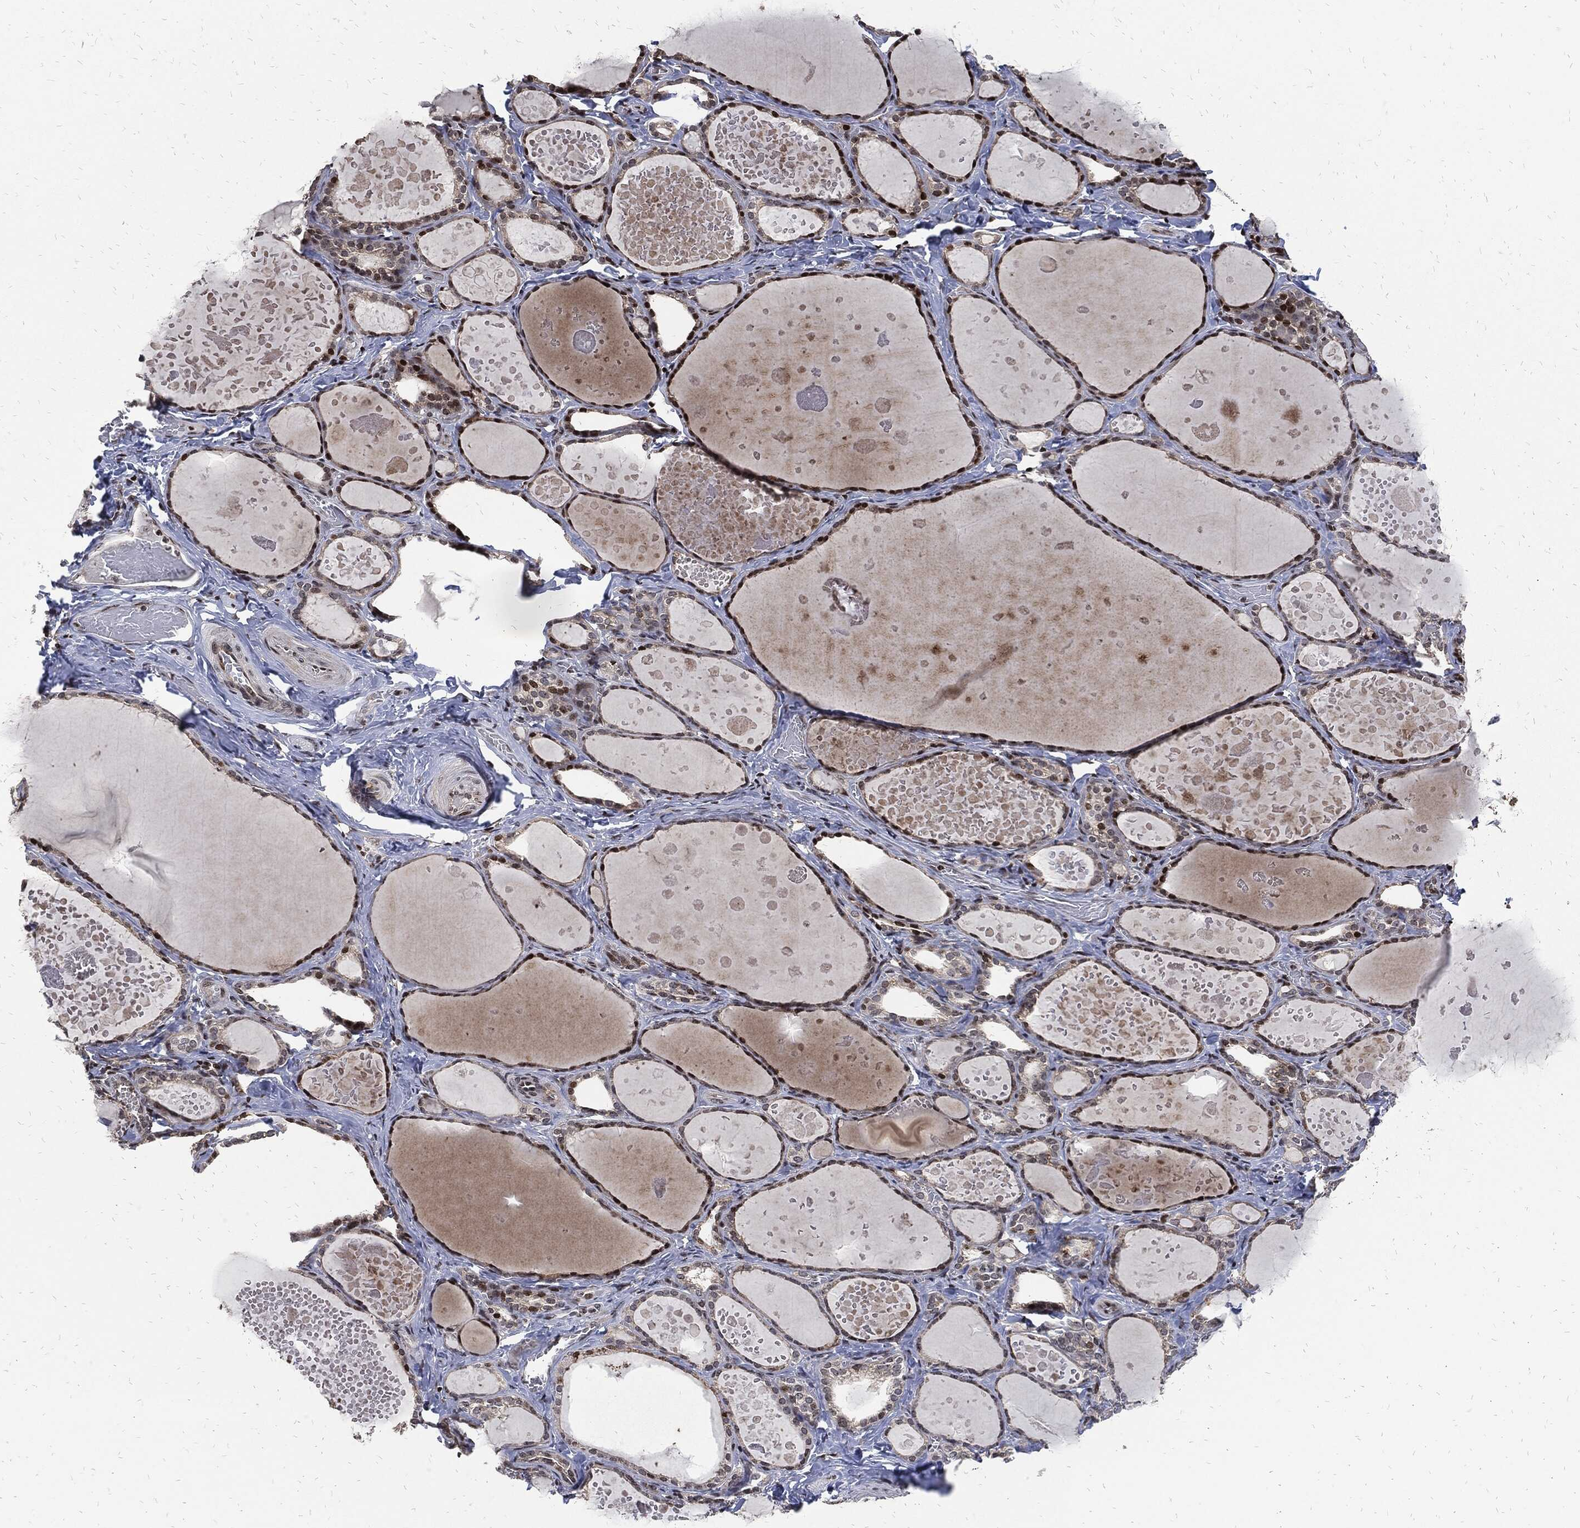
{"staining": {"intensity": "strong", "quantity": "<25%", "location": "nuclear"}, "tissue": "thyroid gland", "cell_type": "Glandular cells", "image_type": "normal", "snomed": [{"axis": "morphology", "description": "Normal tissue, NOS"}, {"axis": "topography", "description": "Thyroid gland"}], "caption": "Protein positivity by immunohistochemistry displays strong nuclear expression in about <25% of glandular cells in normal thyroid gland. (Stains: DAB (3,3'-diaminobenzidine) in brown, nuclei in blue, Microscopy: brightfield microscopy at high magnification).", "gene": "ZNF775", "patient": {"sex": "female", "age": 56}}